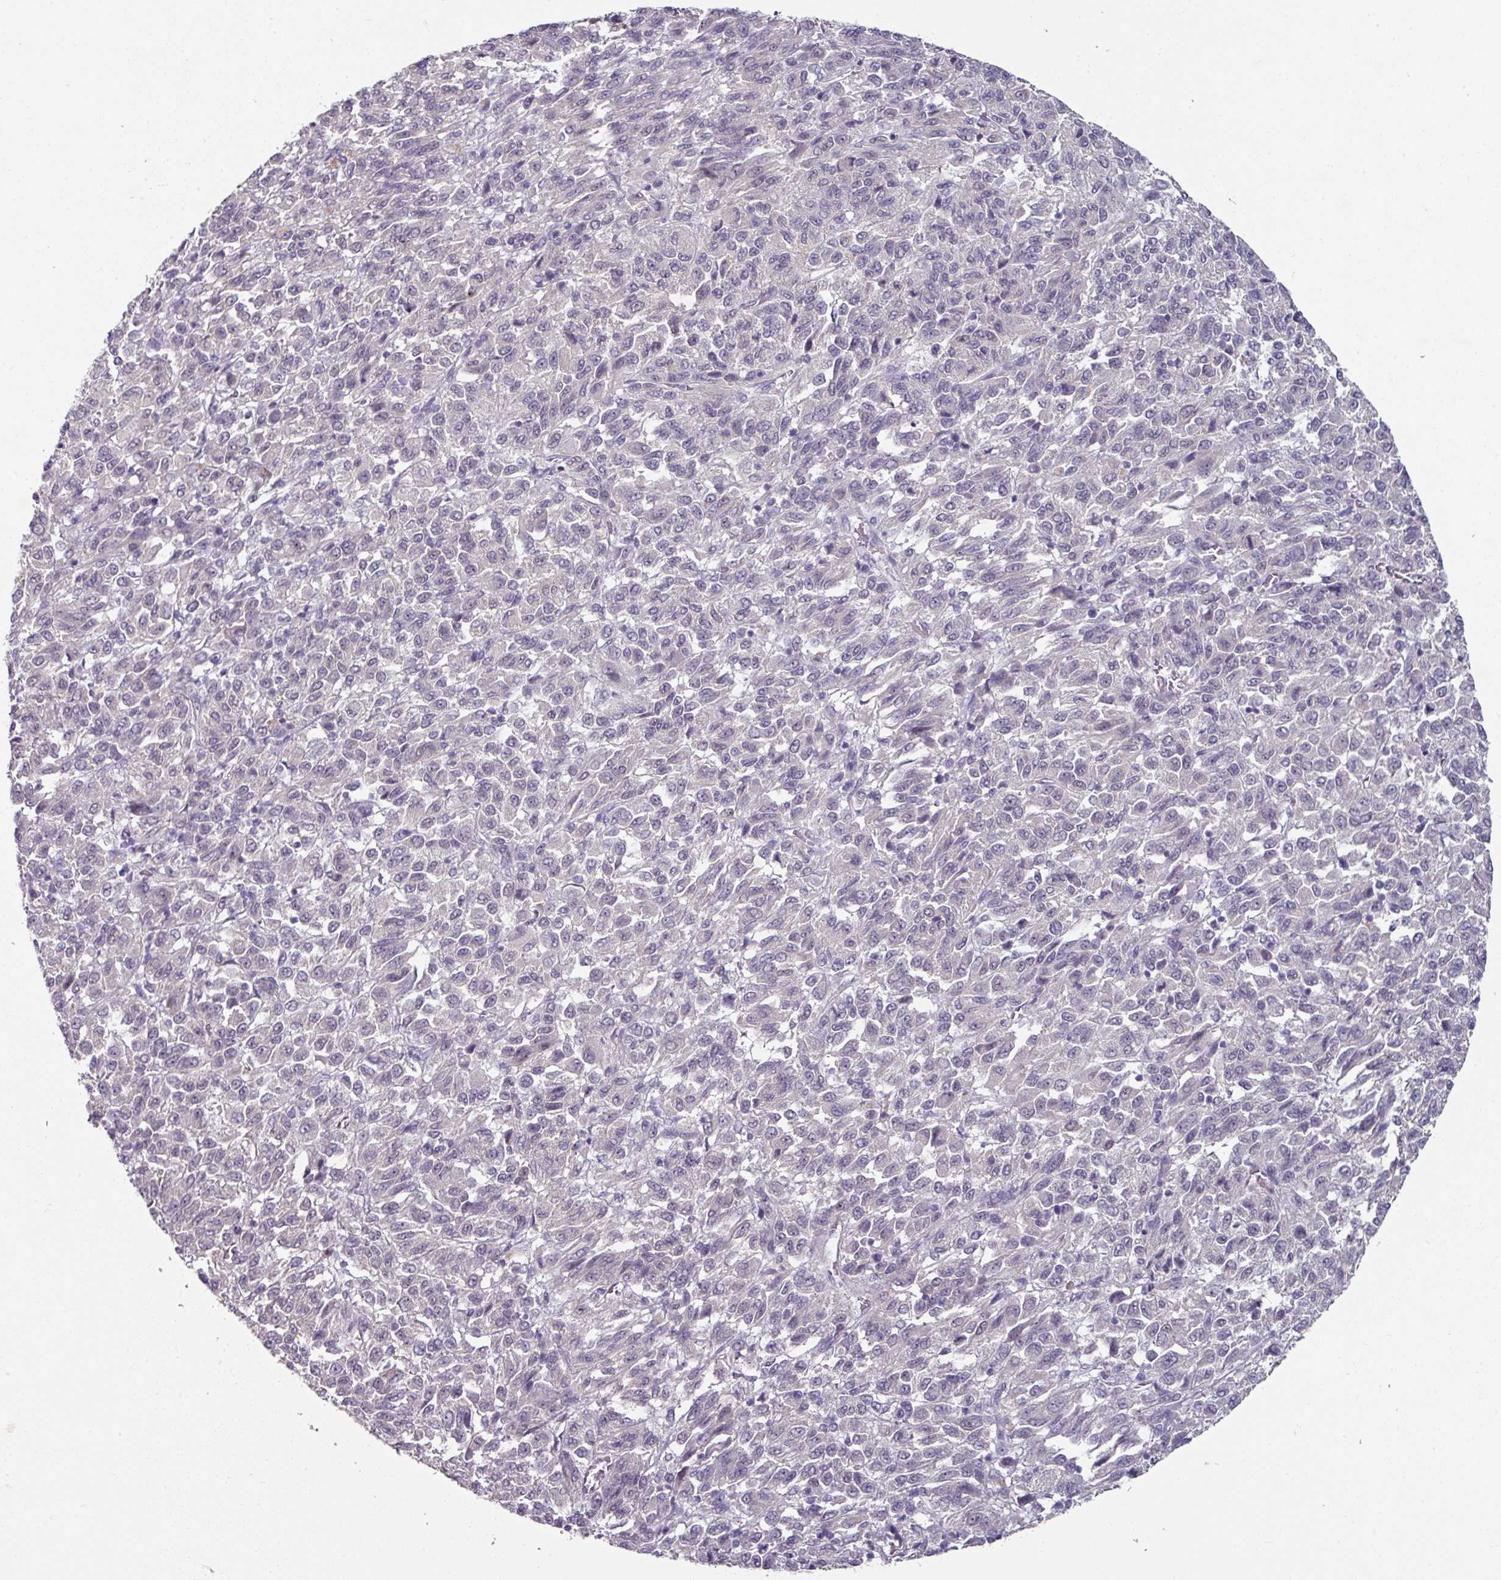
{"staining": {"intensity": "negative", "quantity": "none", "location": "none"}, "tissue": "melanoma", "cell_type": "Tumor cells", "image_type": "cancer", "snomed": [{"axis": "morphology", "description": "Malignant melanoma, Metastatic site"}, {"axis": "topography", "description": "Lung"}], "caption": "Immunohistochemistry micrograph of neoplastic tissue: malignant melanoma (metastatic site) stained with DAB (3,3'-diaminobenzidine) shows no significant protein positivity in tumor cells.", "gene": "ELK1", "patient": {"sex": "male", "age": 64}}